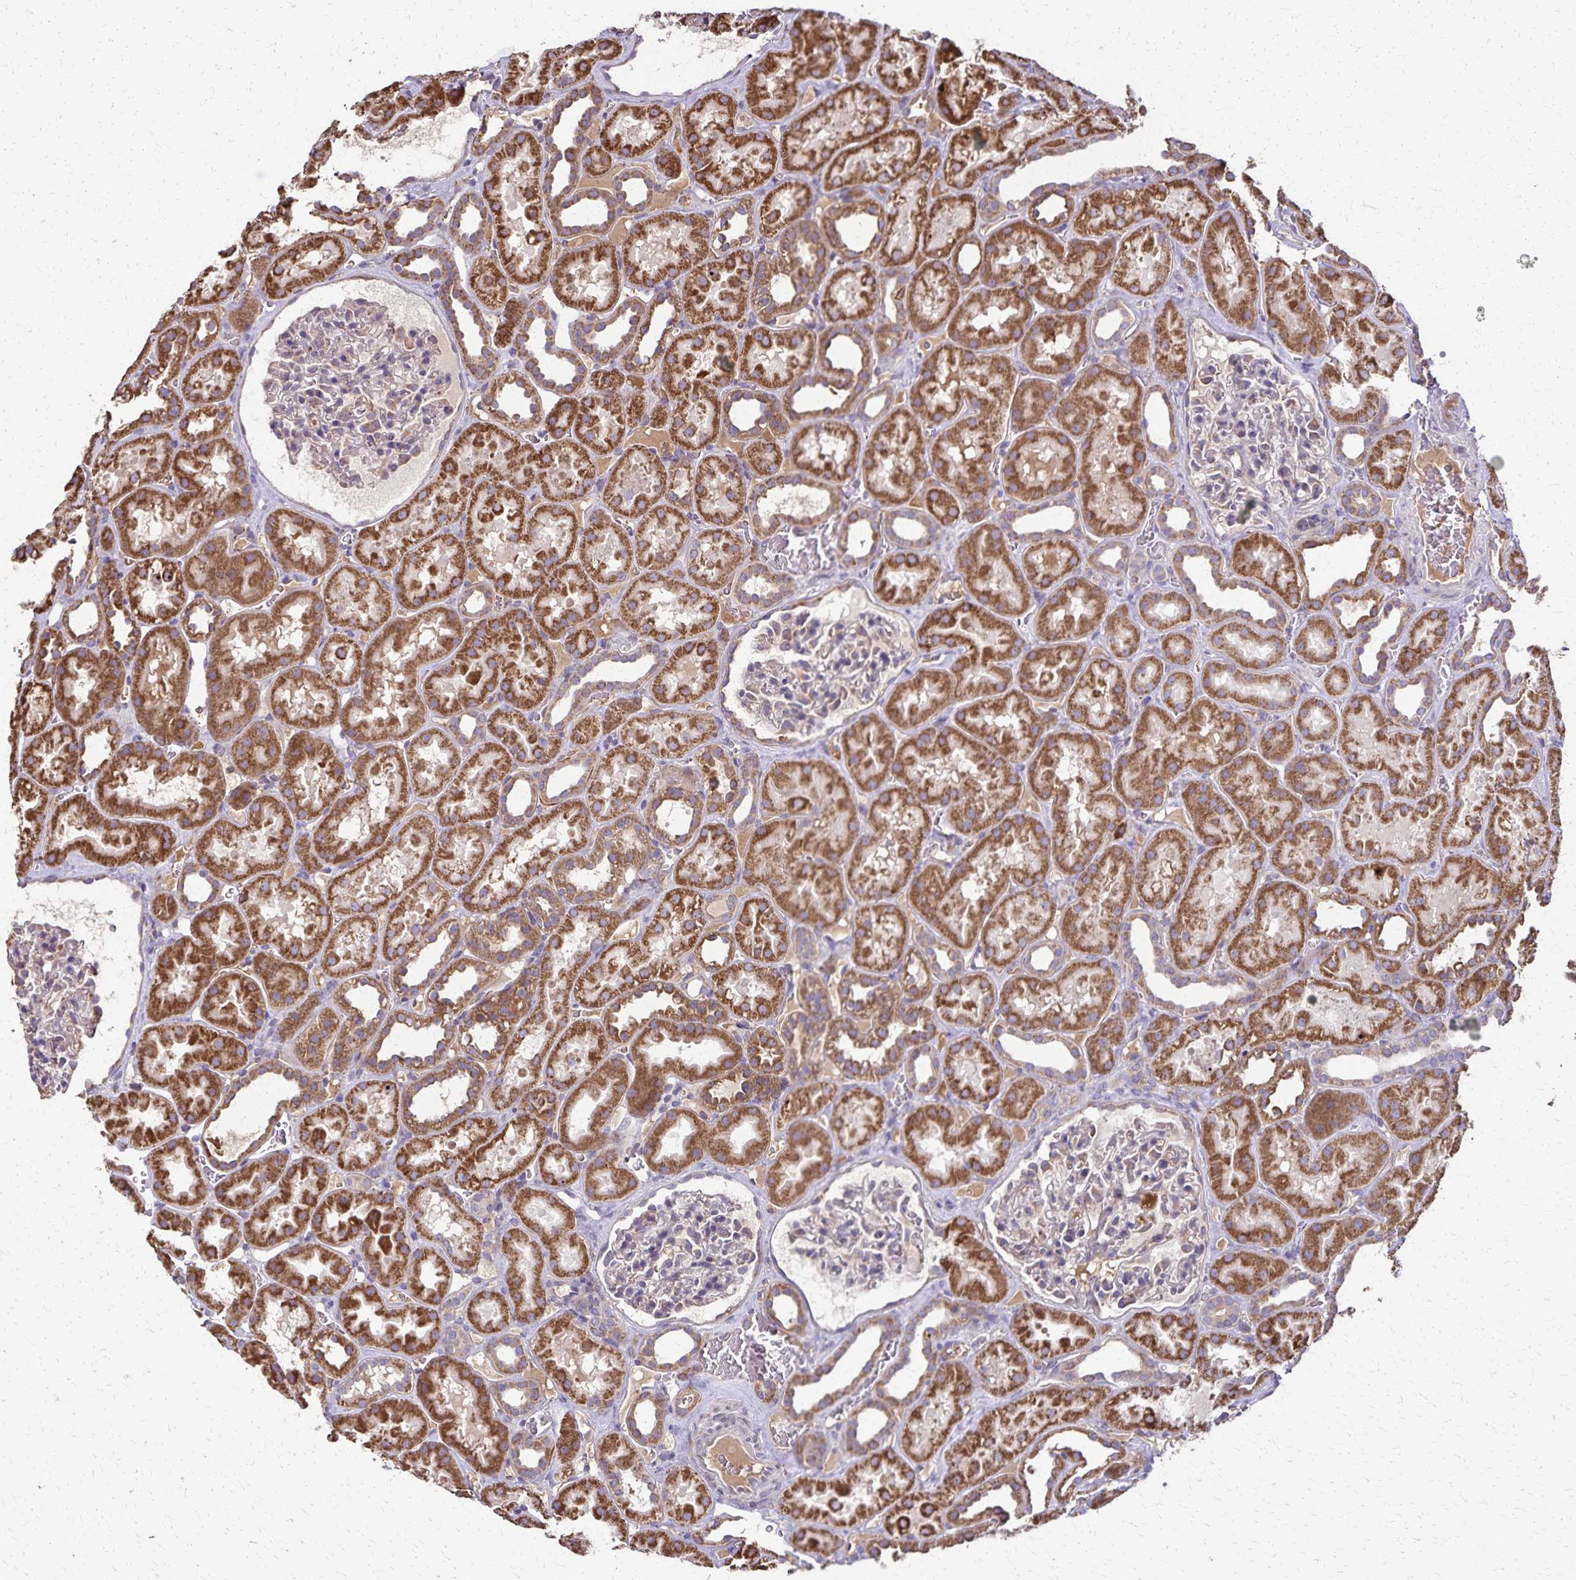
{"staining": {"intensity": "moderate", "quantity": "<25%", "location": "cytoplasmic/membranous"}, "tissue": "kidney", "cell_type": "Cells in glomeruli", "image_type": "normal", "snomed": [{"axis": "morphology", "description": "Normal tissue, NOS"}, {"axis": "topography", "description": "Kidney"}], "caption": "Immunohistochemical staining of benign human kidney displays low levels of moderate cytoplasmic/membranous staining in approximately <25% of cells in glomeruli.", "gene": "RNF10", "patient": {"sex": "female", "age": 41}}